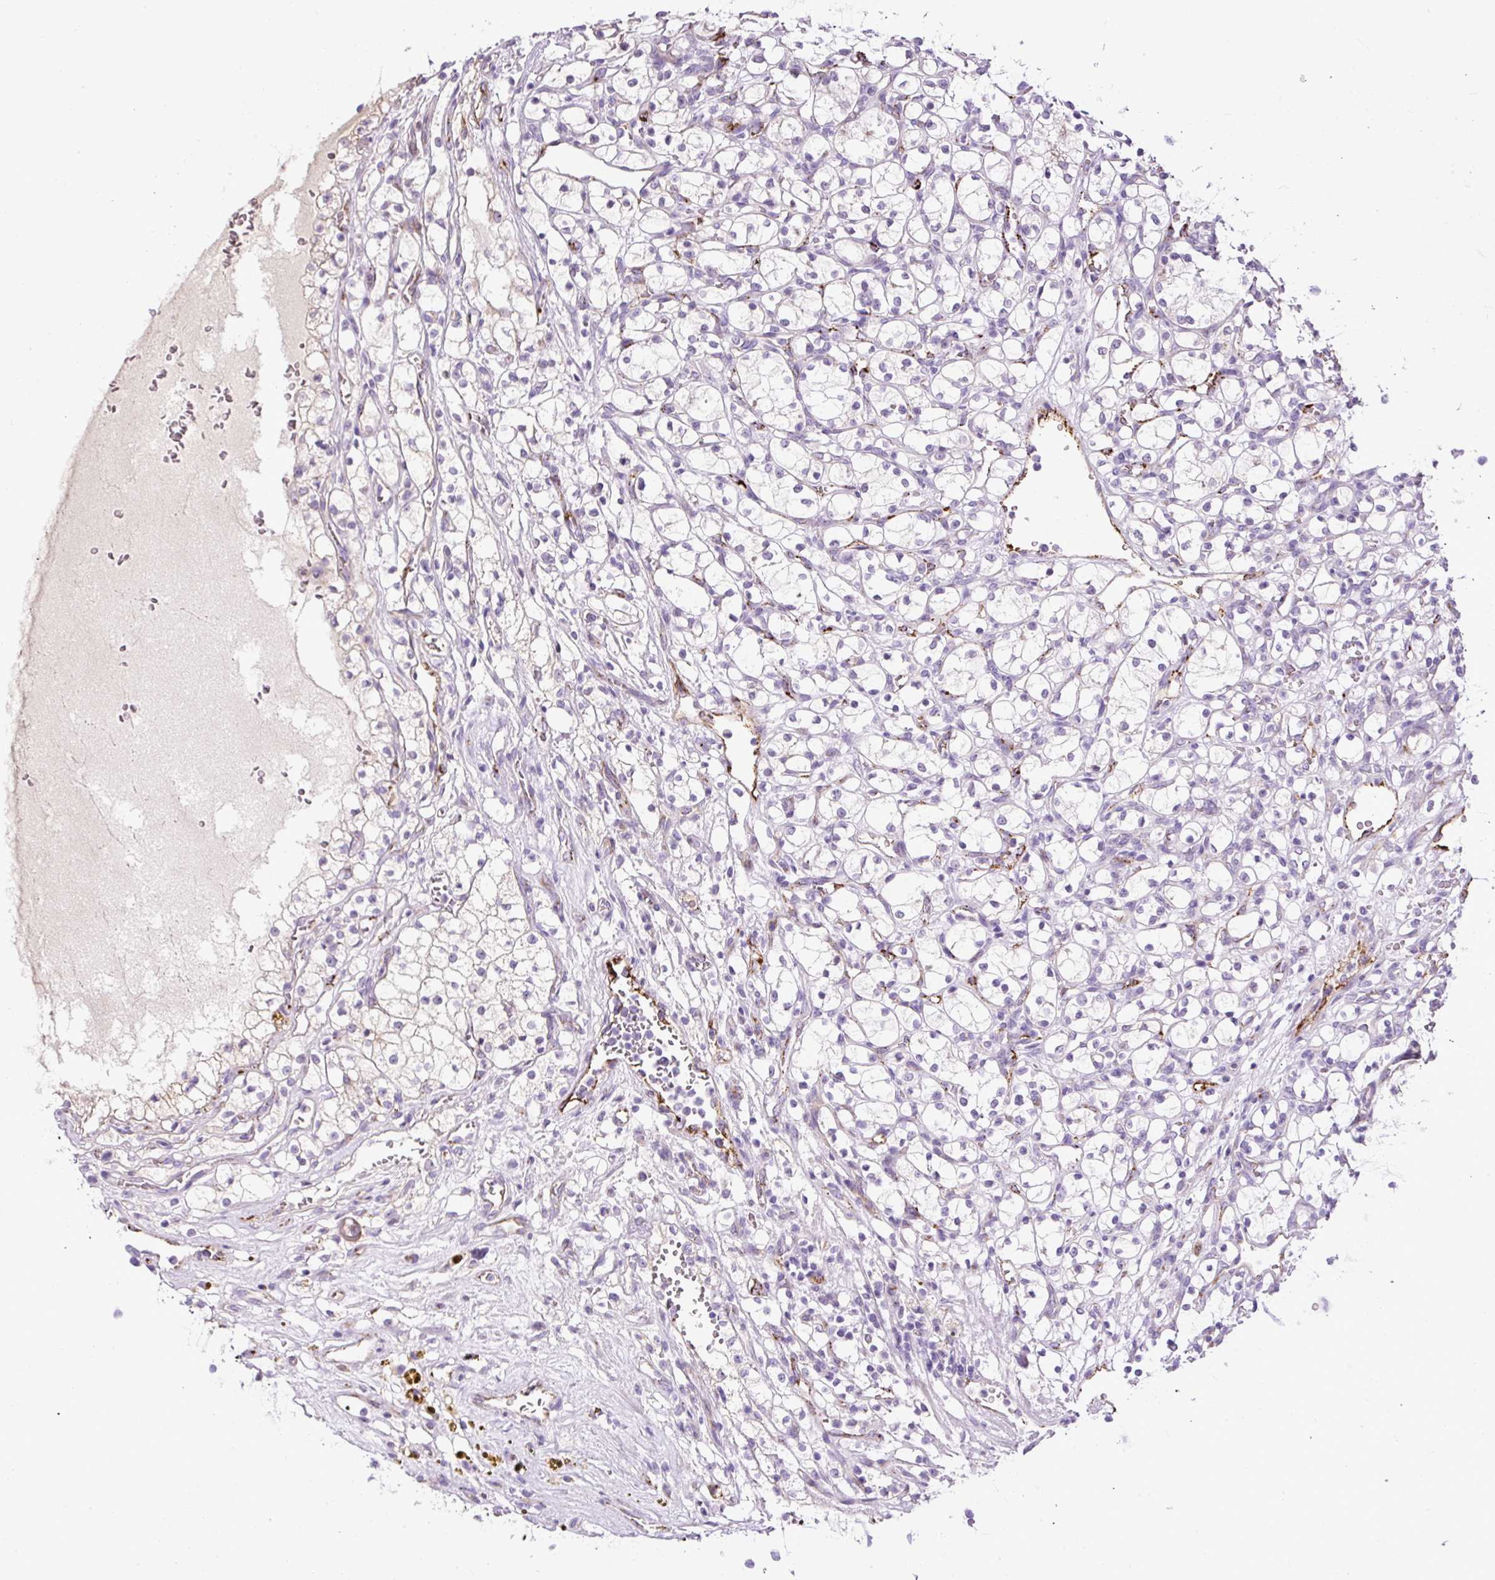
{"staining": {"intensity": "negative", "quantity": "none", "location": "none"}, "tissue": "renal cancer", "cell_type": "Tumor cells", "image_type": "cancer", "snomed": [{"axis": "morphology", "description": "Adenocarcinoma, NOS"}, {"axis": "topography", "description": "Kidney"}], "caption": "An image of adenocarcinoma (renal) stained for a protein demonstrates no brown staining in tumor cells. (DAB immunohistochemistry, high magnification).", "gene": "LEFTY2", "patient": {"sex": "female", "age": 69}}